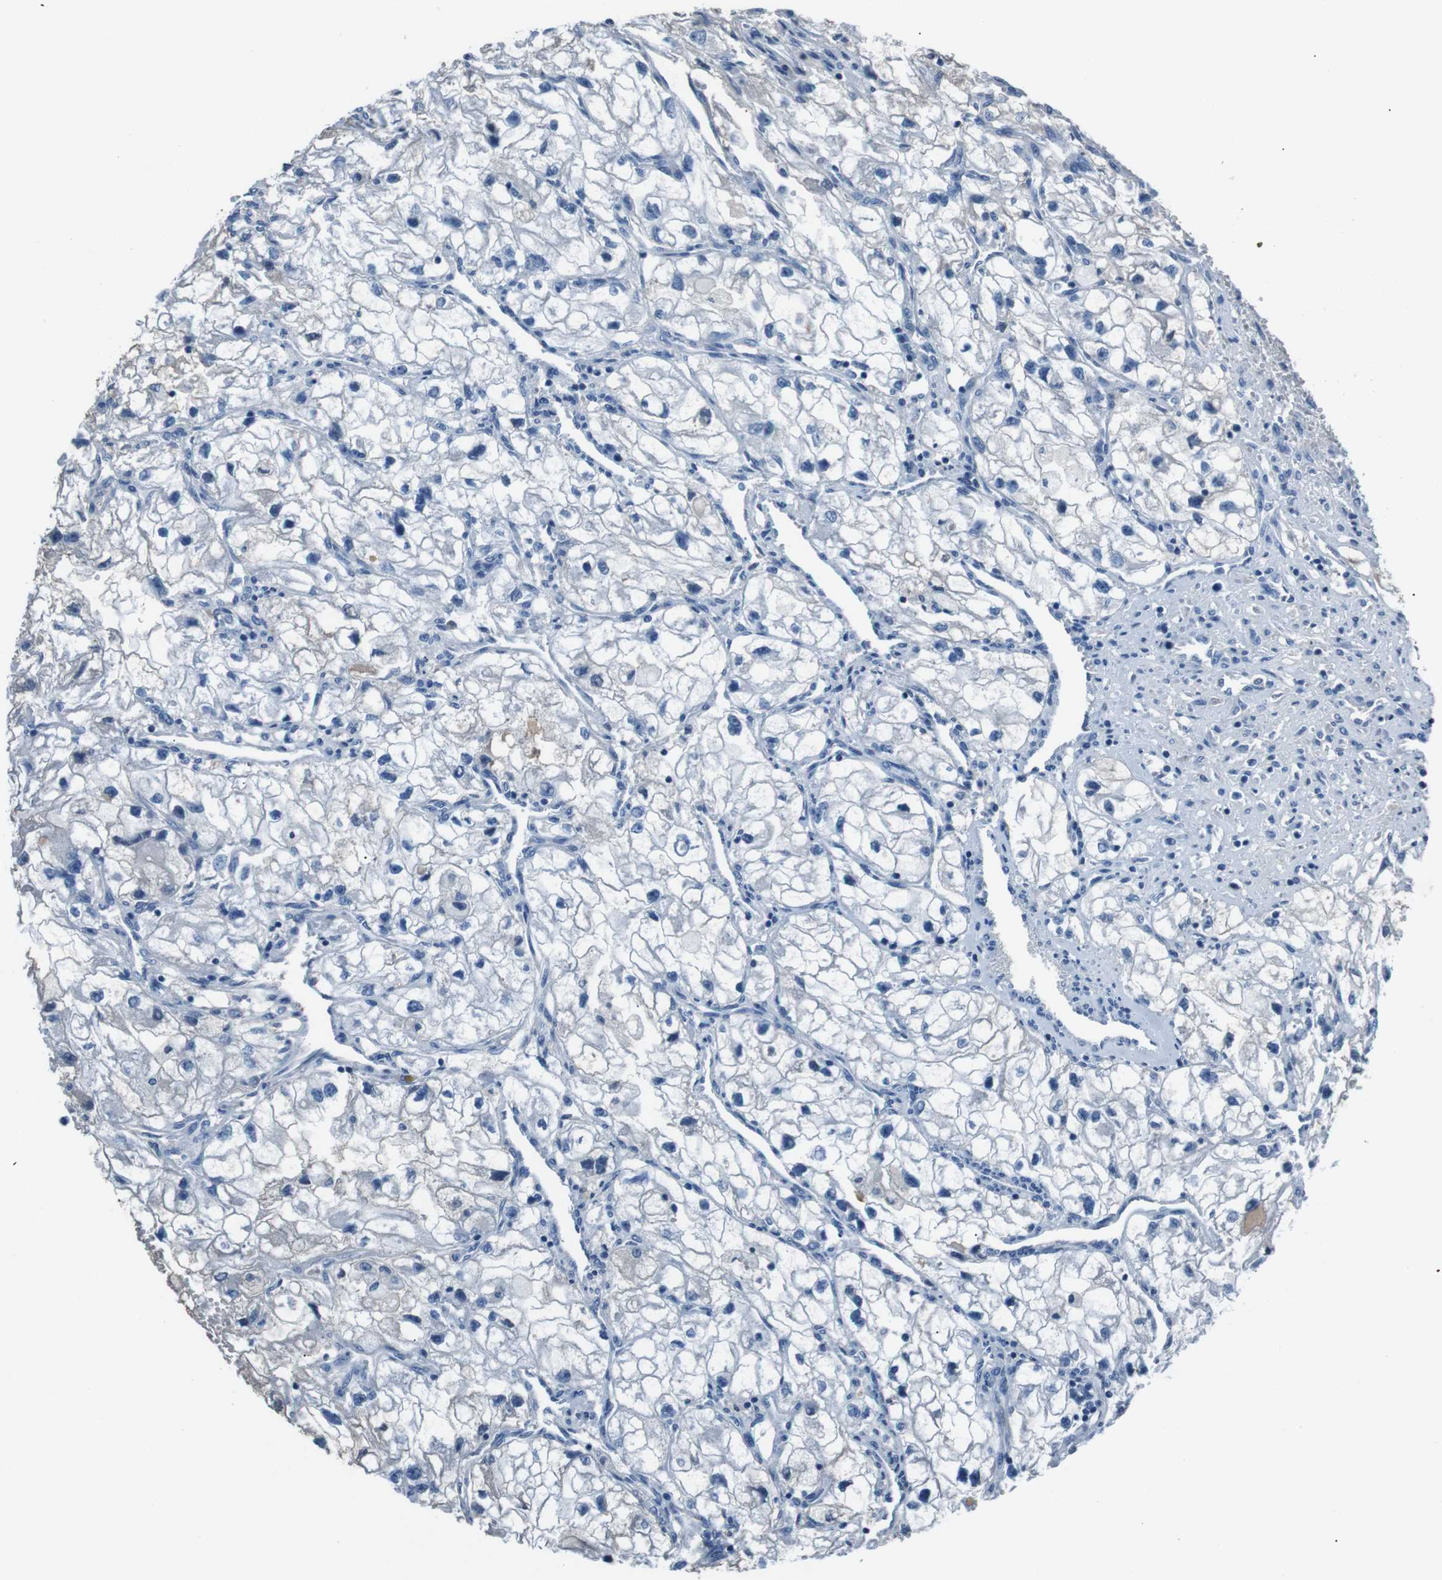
{"staining": {"intensity": "negative", "quantity": "none", "location": "none"}, "tissue": "renal cancer", "cell_type": "Tumor cells", "image_type": "cancer", "snomed": [{"axis": "morphology", "description": "Adenocarcinoma, NOS"}, {"axis": "topography", "description": "Kidney"}], "caption": "This histopathology image is of renal adenocarcinoma stained with IHC to label a protein in brown with the nuclei are counter-stained blue. There is no staining in tumor cells.", "gene": "LEP", "patient": {"sex": "female", "age": 70}}